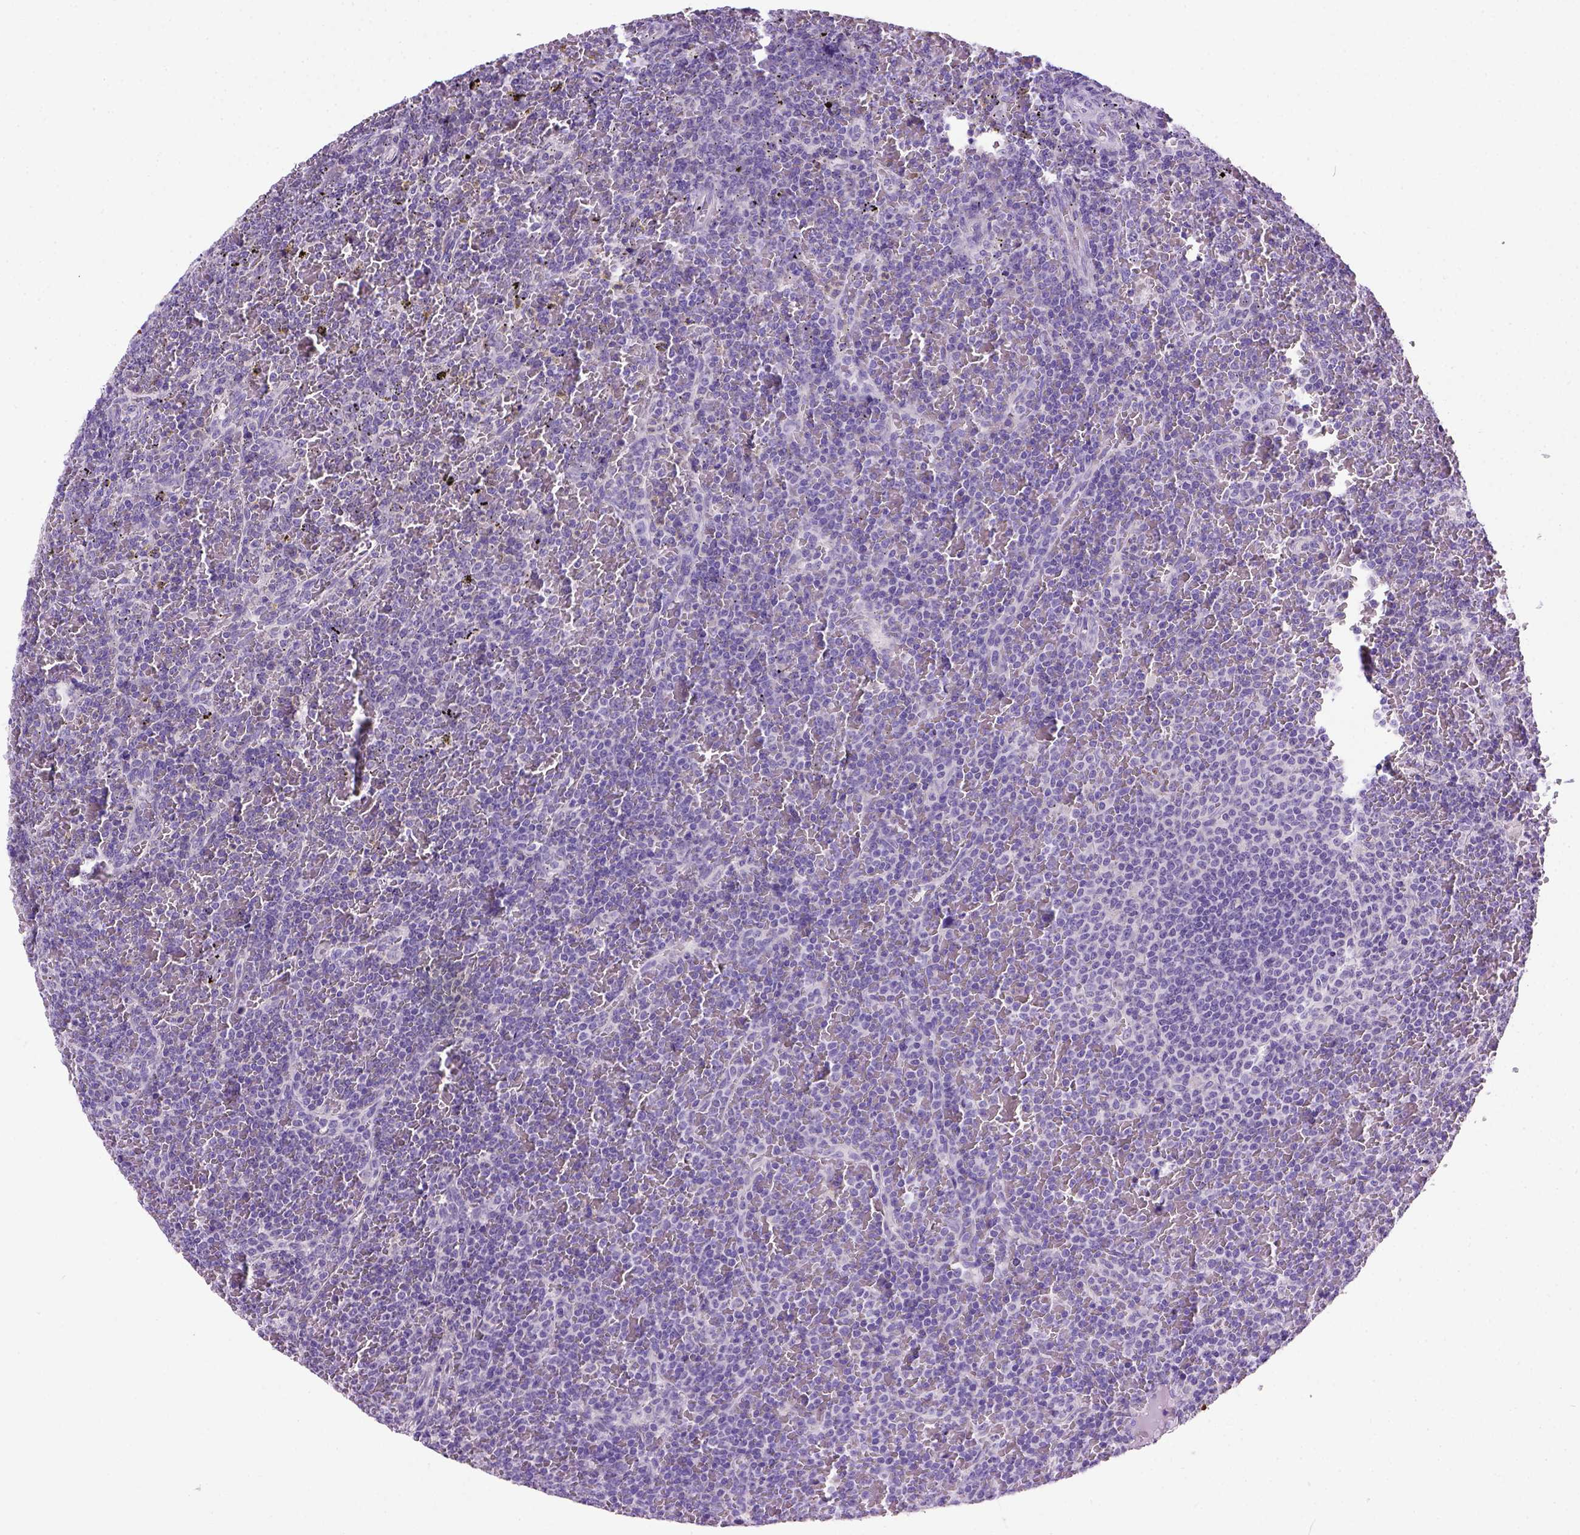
{"staining": {"intensity": "negative", "quantity": "none", "location": "none"}, "tissue": "lymphoma", "cell_type": "Tumor cells", "image_type": "cancer", "snomed": [{"axis": "morphology", "description": "Malignant lymphoma, non-Hodgkin's type, Low grade"}, {"axis": "topography", "description": "Spleen"}], "caption": "Immunohistochemistry (IHC) histopathology image of neoplastic tissue: human malignant lymphoma, non-Hodgkin's type (low-grade) stained with DAB (3,3'-diaminobenzidine) displays no significant protein expression in tumor cells.", "gene": "CDH1", "patient": {"sex": "female", "age": 77}}